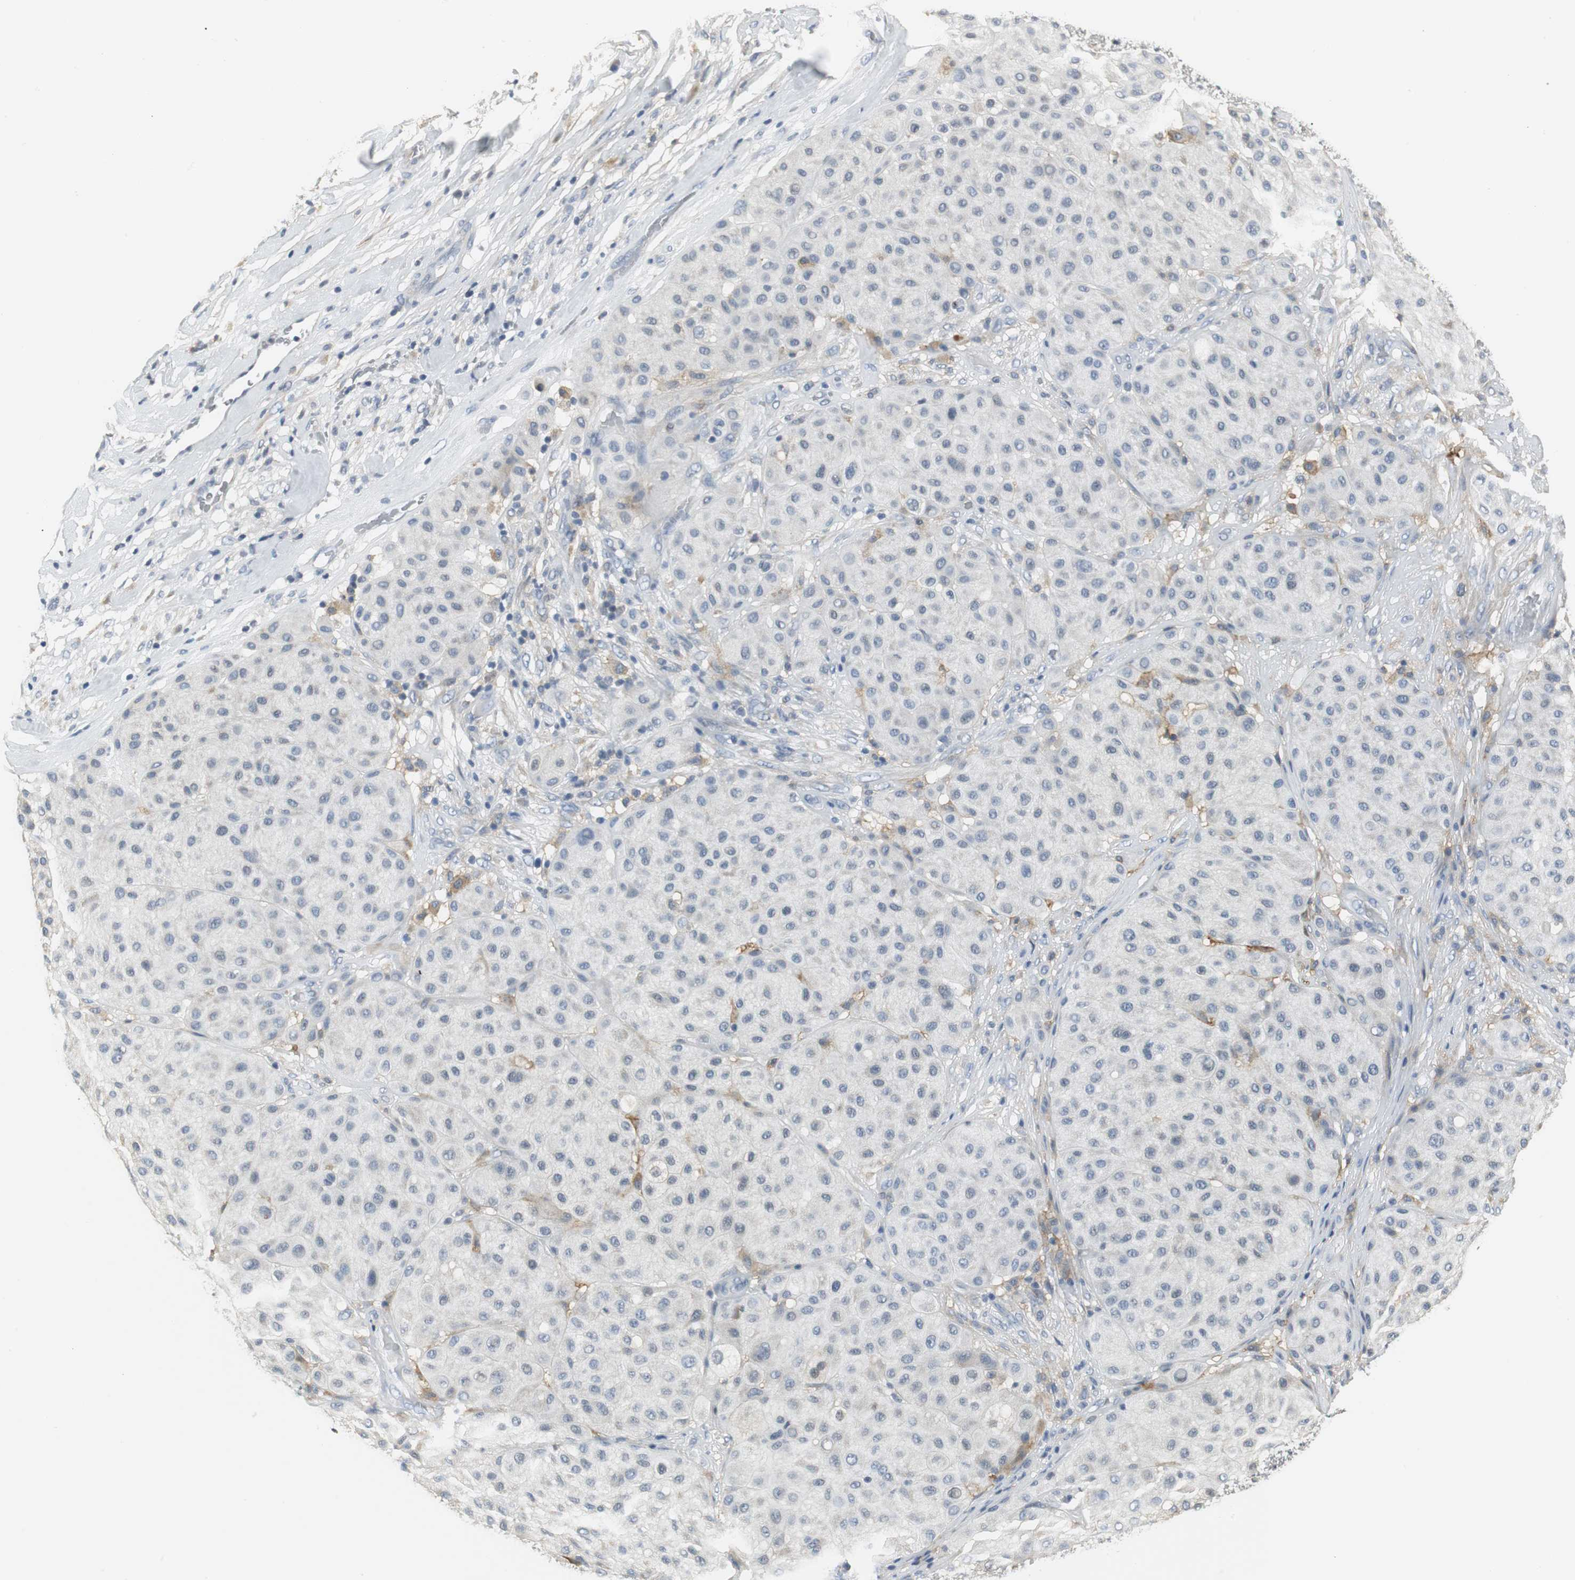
{"staining": {"intensity": "negative", "quantity": "none", "location": "none"}, "tissue": "melanoma", "cell_type": "Tumor cells", "image_type": "cancer", "snomed": [{"axis": "morphology", "description": "Normal tissue, NOS"}, {"axis": "morphology", "description": "Malignant melanoma, Metastatic site"}, {"axis": "topography", "description": "Skin"}], "caption": "High magnification brightfield microscopy of malignant melanoma (metastatic site) stained with DAB (brown) and counterstained with hematoxylin (blue): tumor cells show no significant positivity.", "gene": "SLC2A5", "patient": {"sex": "male", "age": 41}}